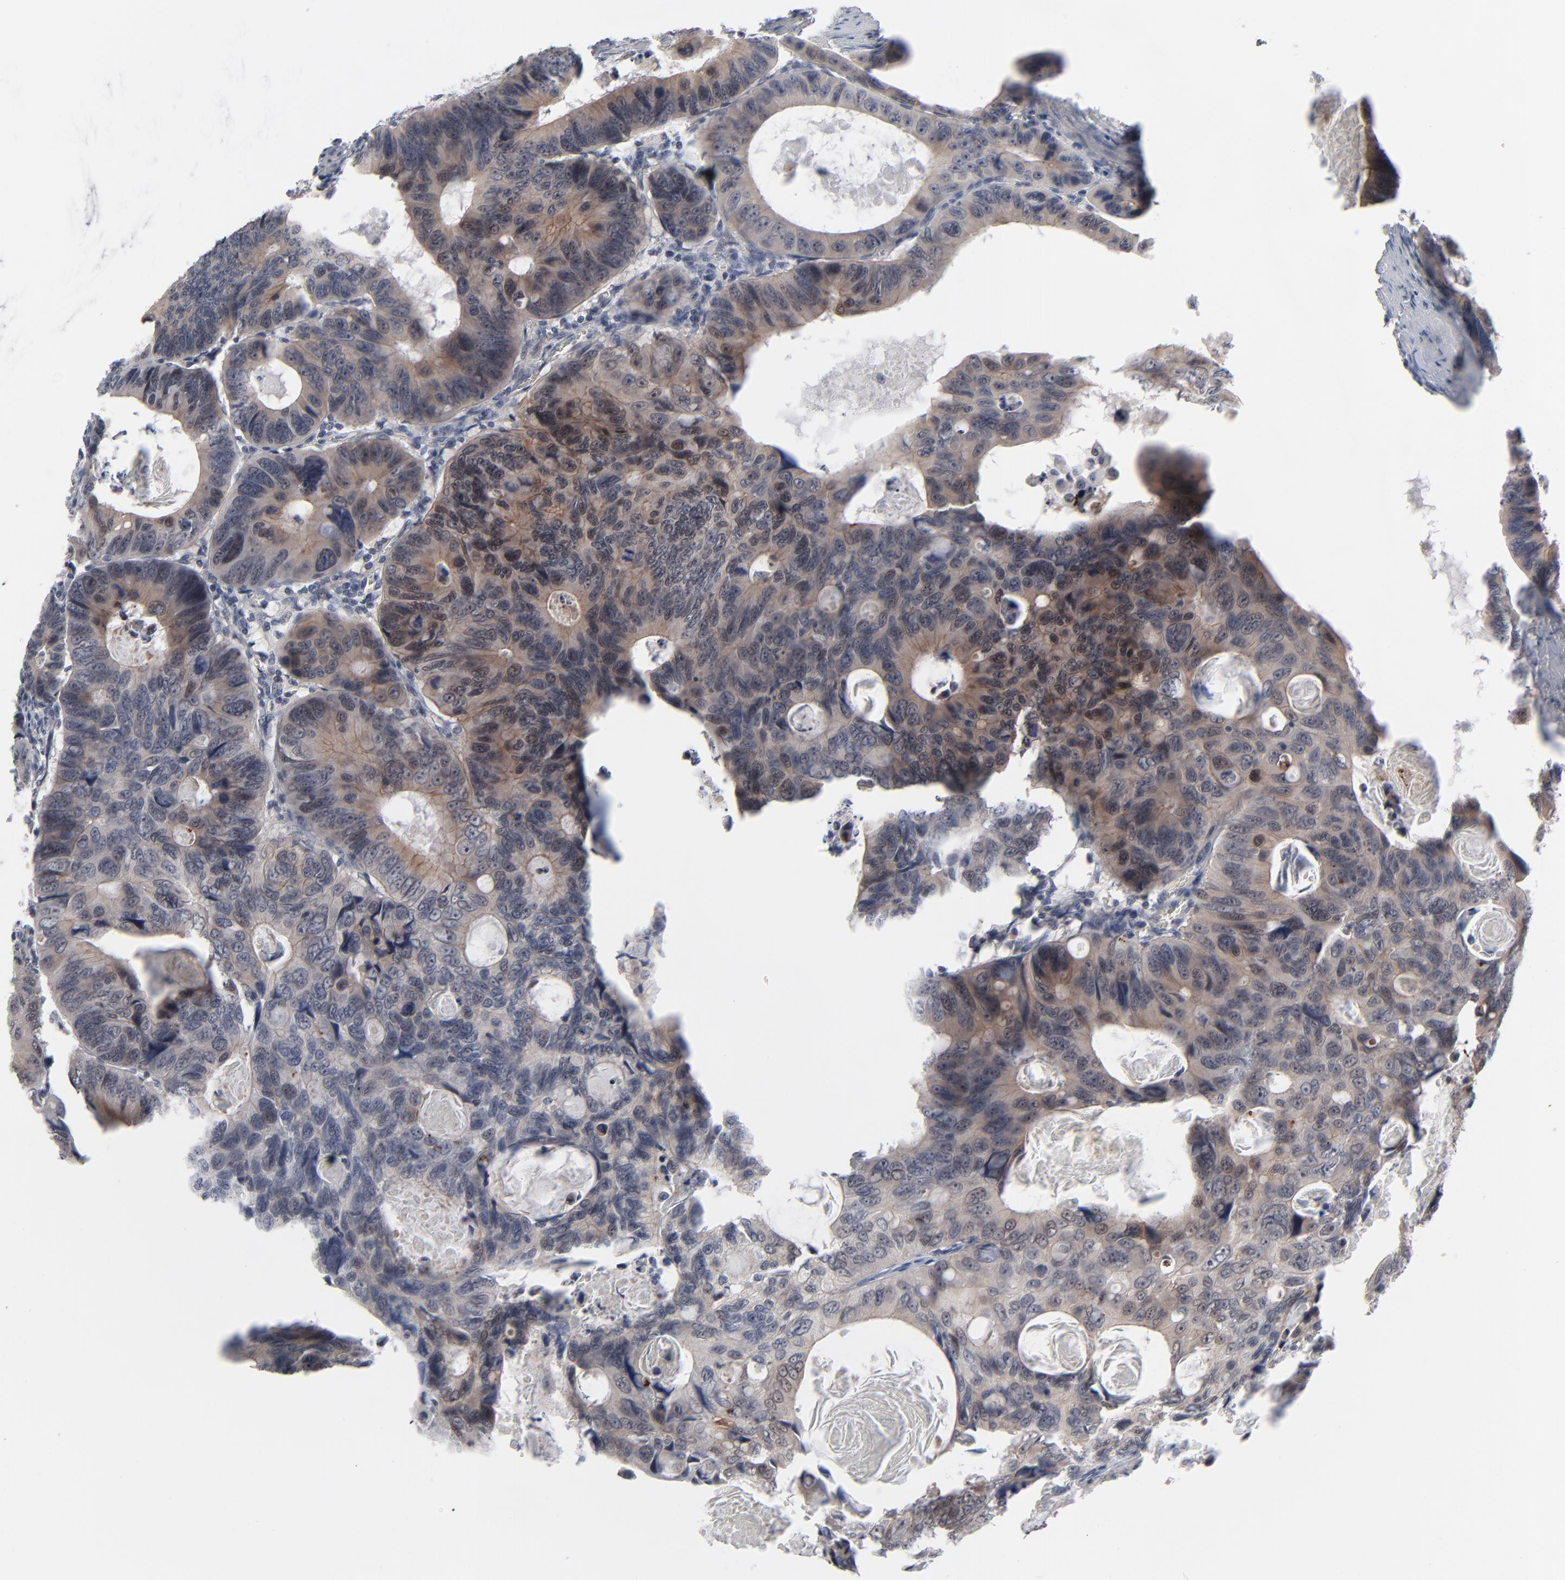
{"staining": {"intensity": "moderate", "quantity": "25%-75%", "location": "cytoplasmic/membranous"}, "tissue": "colorectal cancer", "cell_type": "Tumor cells", "image_type": "cancer", "snomed": [{"axis": "morphology", "description": "Adenocarcinoma, NOS"}, {"axis": "topography", "description": "Colon"}], "caption": "Immunohistochemical staining of human colorectal adenocarcinoma reveals moderate cytoplasmic/membranous protein positivity in approximately 25%-75% of tumor cells. The staining was performed using DAB to visualize the protein expression in brown, while the nuclei were stained in blue with hematoxylin (Magnification: 20x).", "gene": "POF1B", "patient": {"sex": "female", "age": 55}}